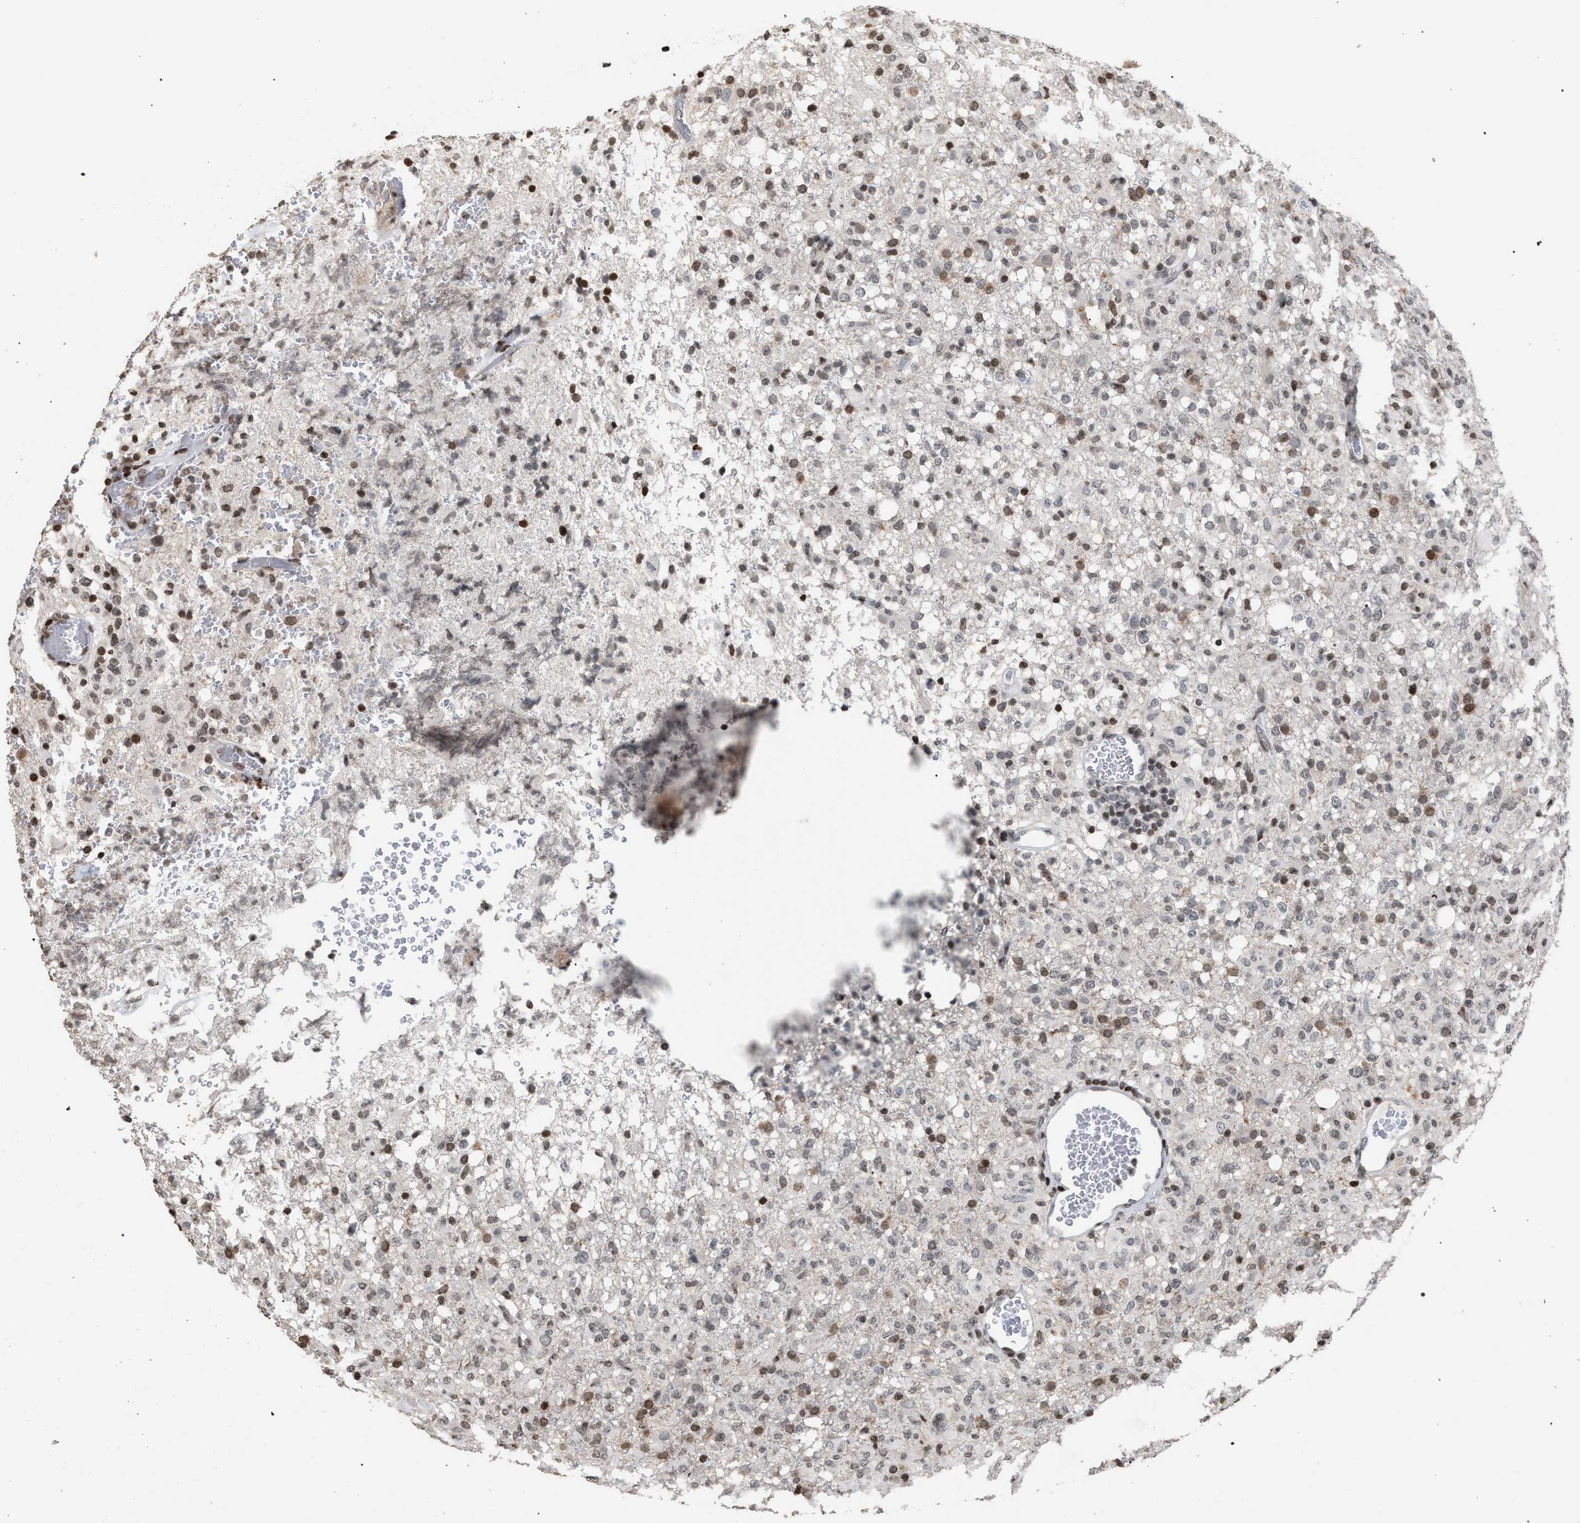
{"staining": {"intensity": "moderate", "quantity": "<25%", "location": "nuclear"}, "tissue": "glioma", "cell_type": "Tumor cells", "image_type": "cancer", "snomed": [{"axis": "morphology", "description": "Glioma, malignant, High grade"}, {"axis": "topography", "description": "Brain"}], "caption": "A histopathology image showing moderate nuclear expression in about <25% of tumor cells in glioma, as visualized by brown immunohistochemical staining.", "gene": "FOXD3", "patient": {"sex": "female", "age": 57}}